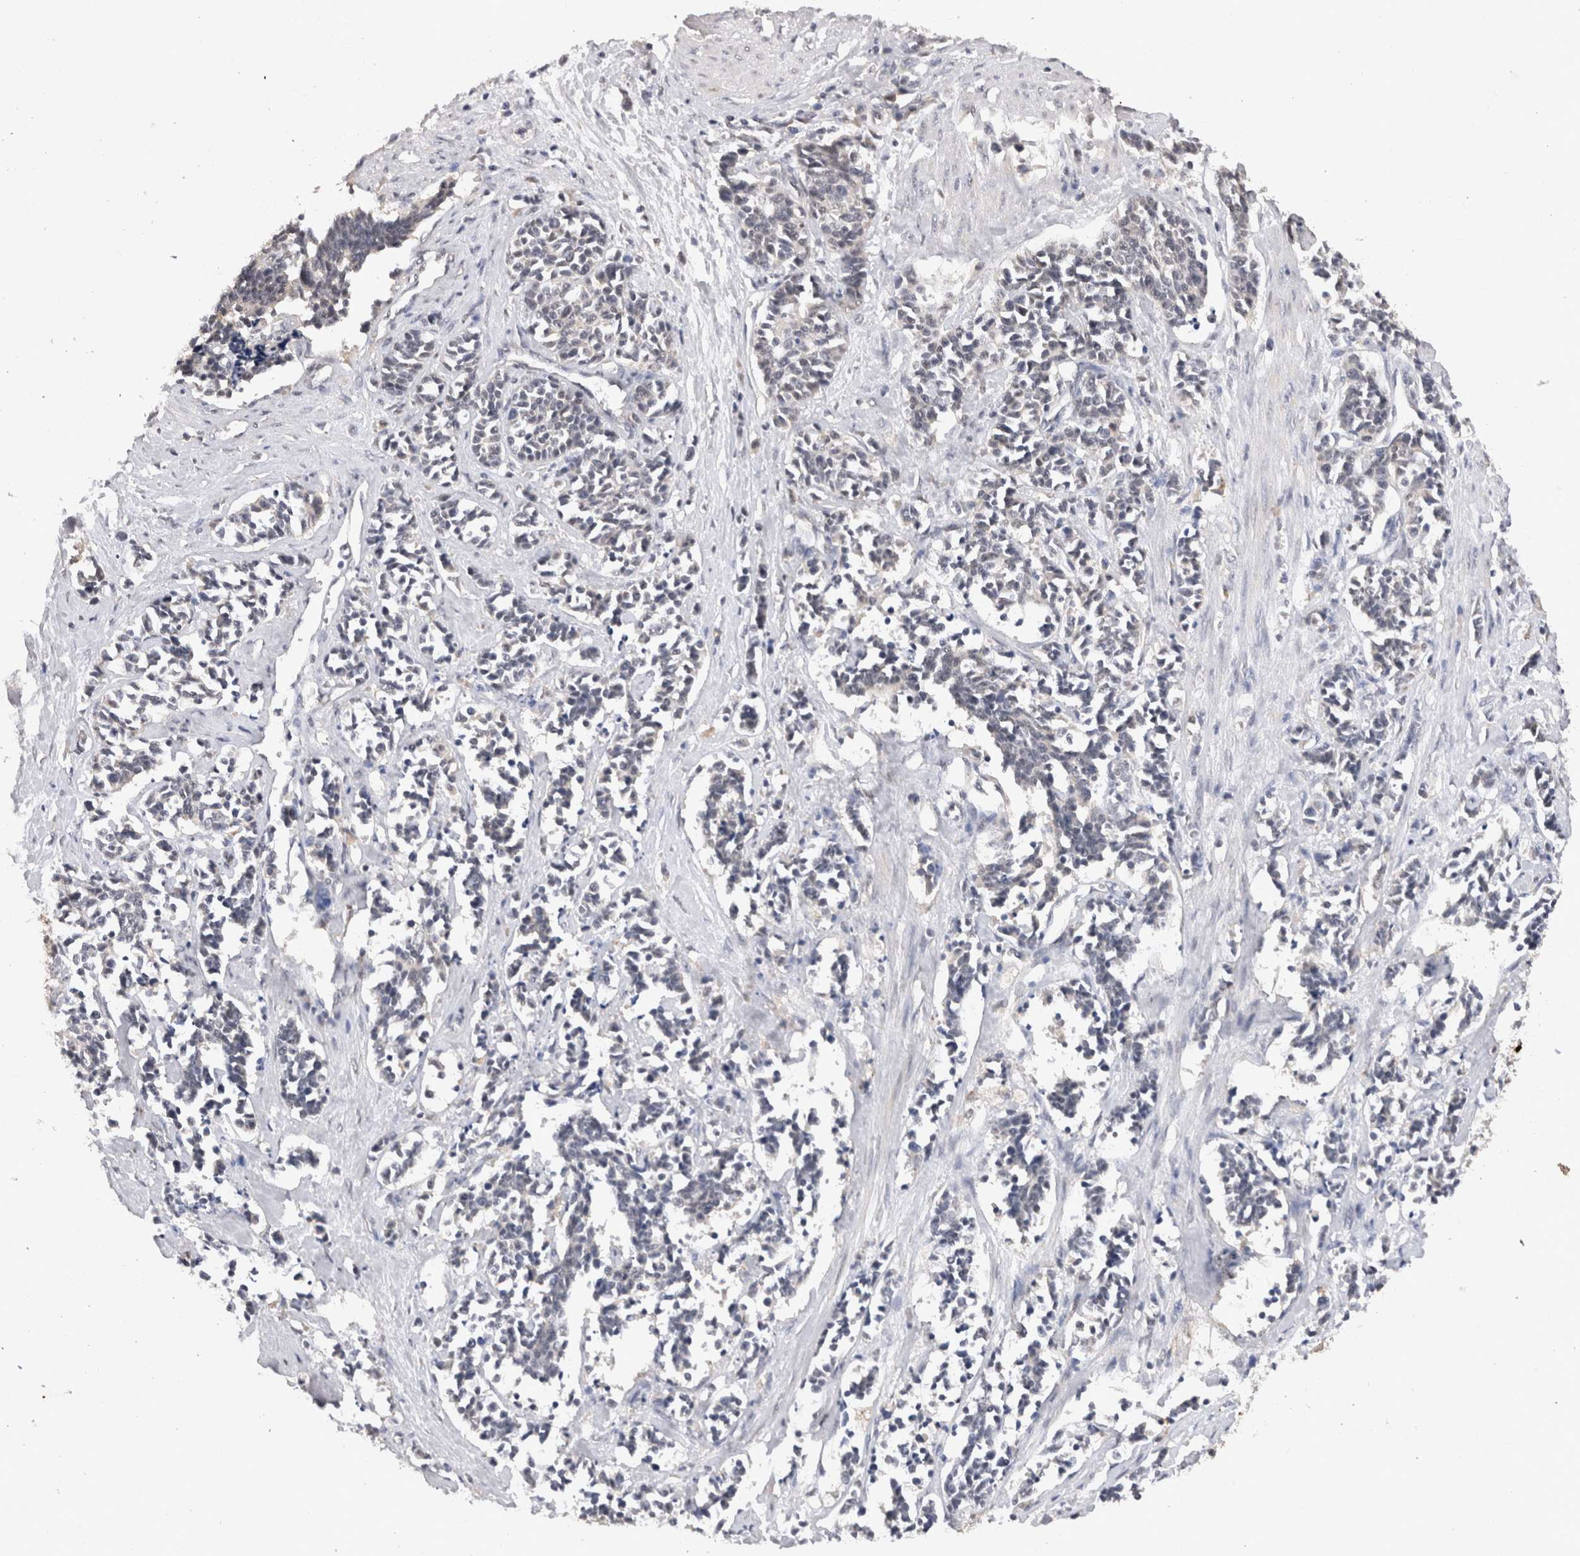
{"staining": {"intensity": "negative", "quantity": "none", "location": "none"}, "tissue": "cervical cancer", "cell_type": "Tumor cells", "image_type": "cancer", "snomed": [{"axis": "morphology", "description": "Squamous cell carcinoma, NOS"}, {"axis": "topography", "description": "Cervix"}], "caption": "Tumor cells show no significant positivity in cervical cancer (squamous cell carcinoma). Brightfield microscopy of immunohistochemistry stained with DAB (3,3'-diaminobenzidine) (brown) and hematoxylin (blue), captured at high magnification.", "gene": "RASSF3", "patient": {"sex": "female", "age": 35}}